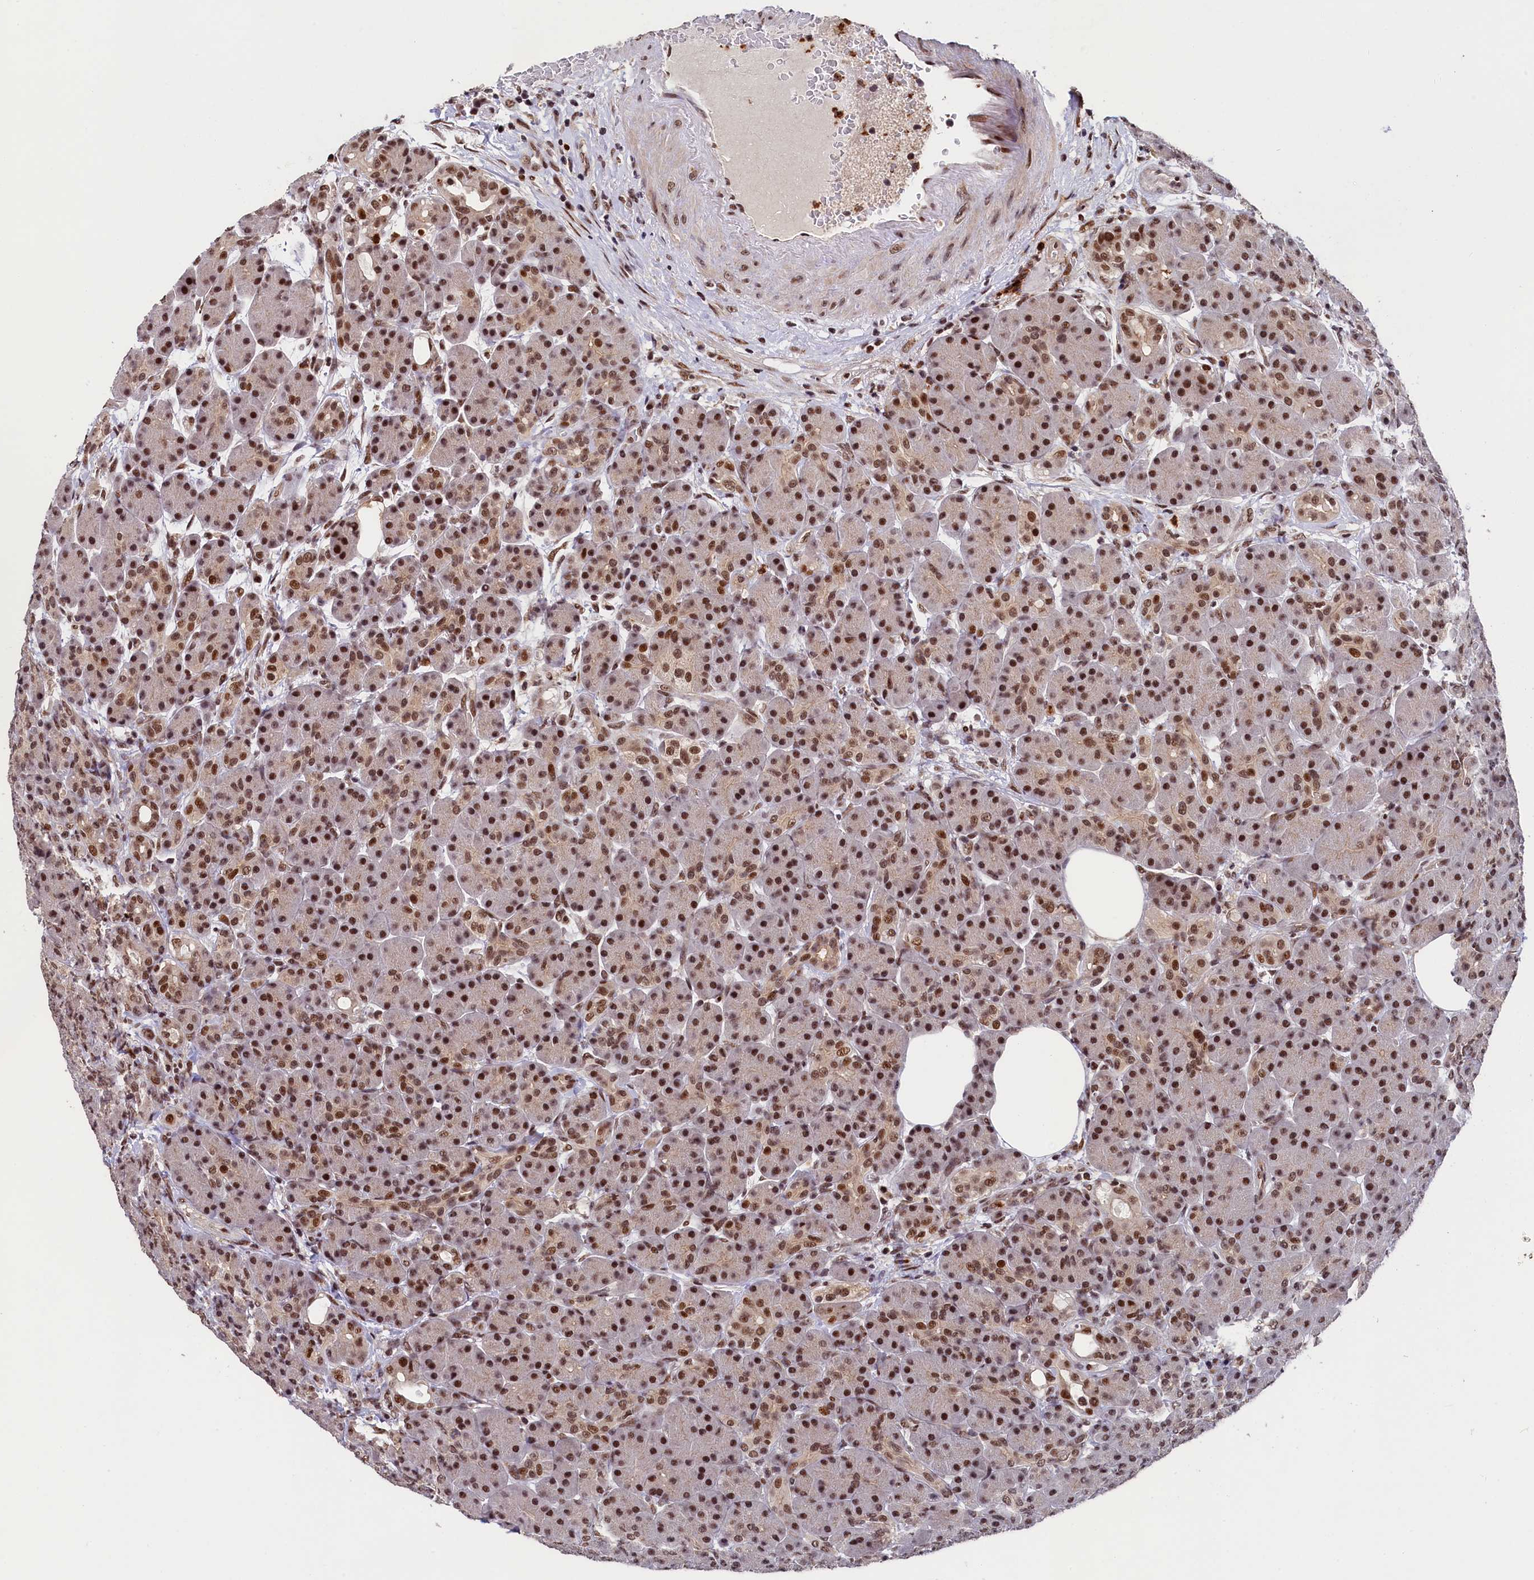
{"staining": {"intensity": "strong", "quantity": ">75%", "location": "nuclear"}, "tissue": "pancreas", "cell_type": "Exocrine glandular cells", "image_type": "normal", "snomed": [{"axis": "morphology", "description": "Normal tissue, NOS"}, {"axis": "topography", "description": "Pancreas"}], "caption": "Immunohistochemistry photomicrograph of normal pancreas stained for a protein (brown), which exhibits high levels of strong nuclear expression in about >75% of exocrine glandular cells.", "gene": "ADIG", "patient": {"sex": "male", "age": 63}}